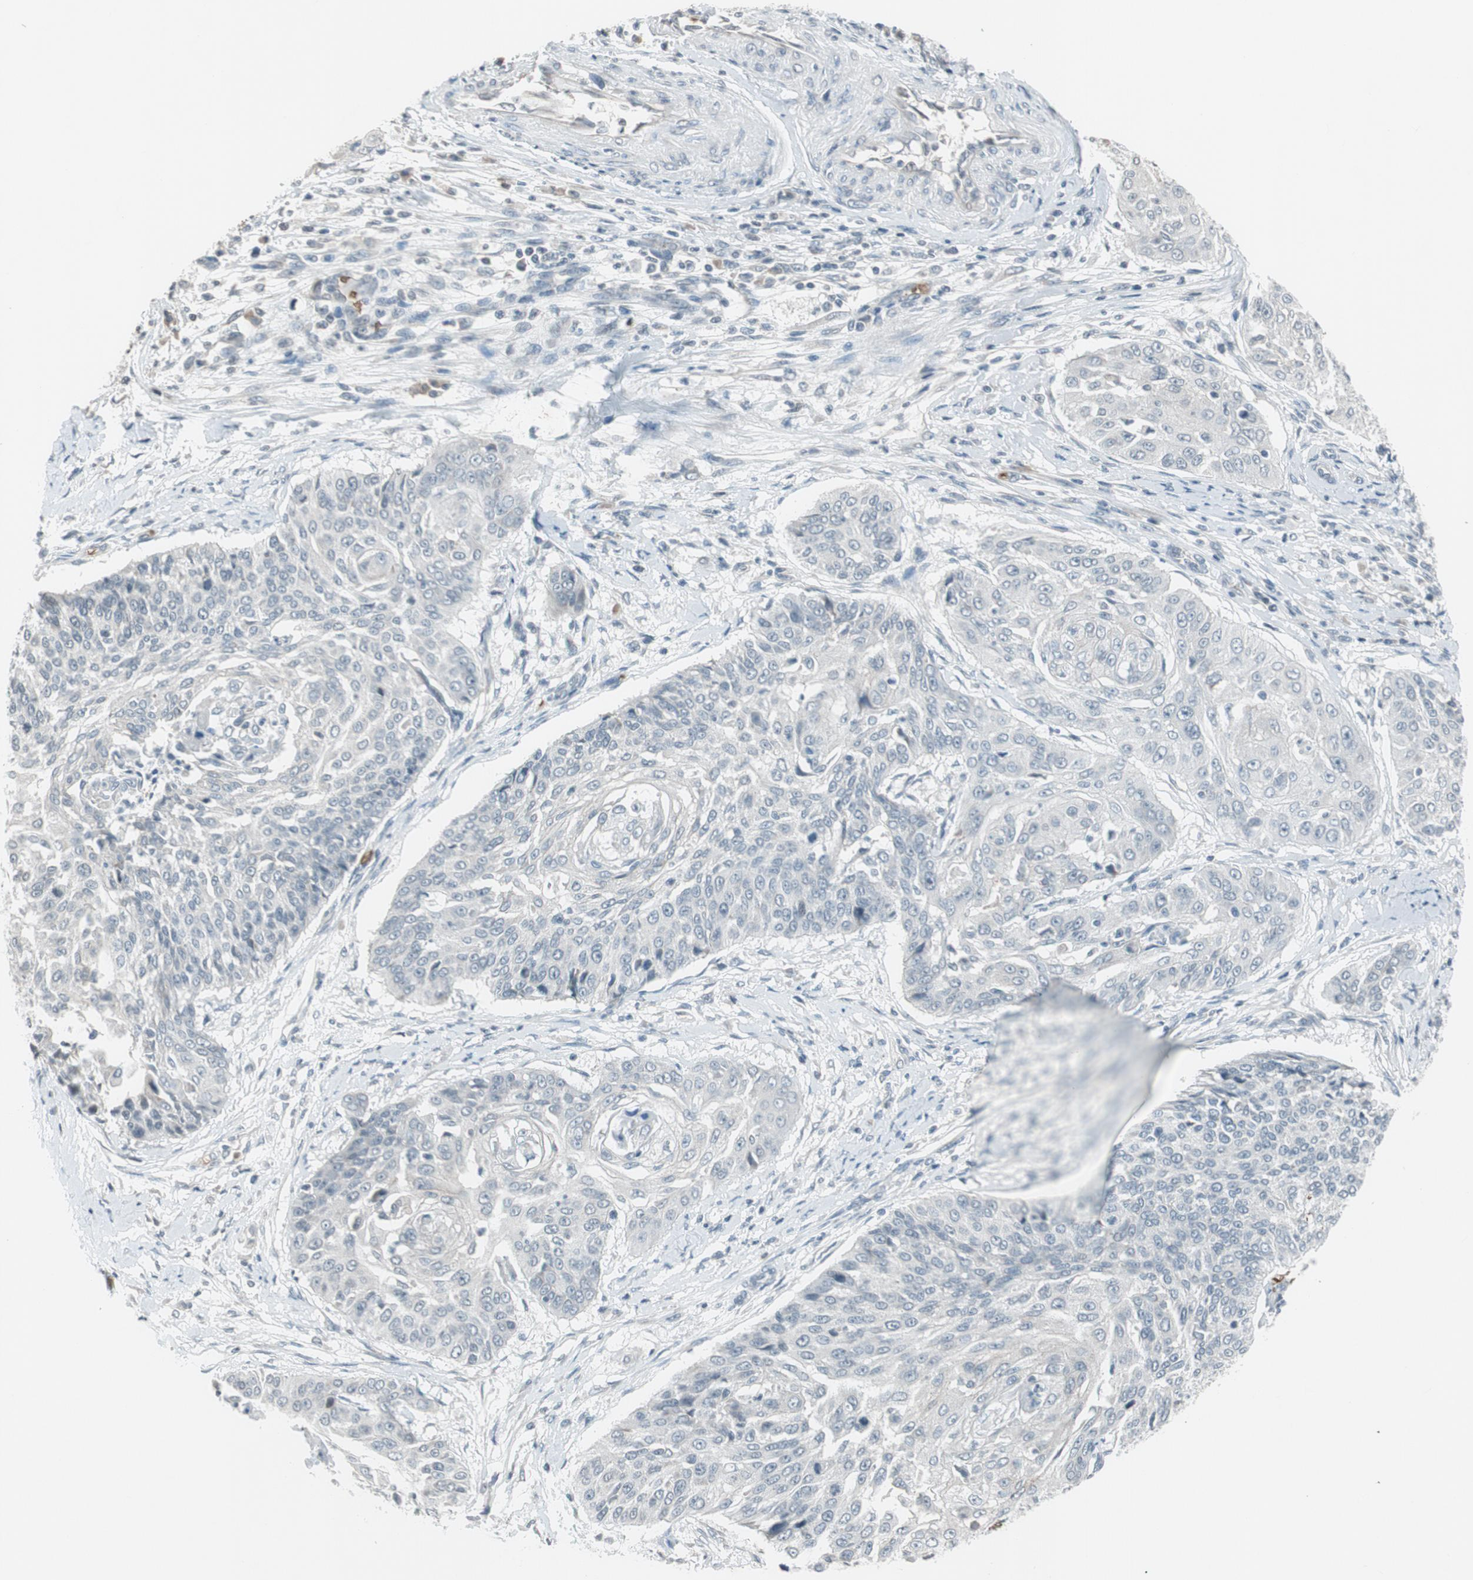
{"staining": {"intensity": "negative", "quantity": "none", "location": "none"}, "tissue": "cervical cancer", "cell_type": "Tumor cells", "image_type": "cancer", "snomed": [{"axis": "morphology", "description": "Squamous cell carcinoma, NOS"}, {"axis": "topography", "description": "Cervix"}], "caption": "Tumor cells show no significant protein positivity in squamous cell carcinoma (cervical).", "gene": "GYPC", "patient": {"sex": "female", "age": 64}}